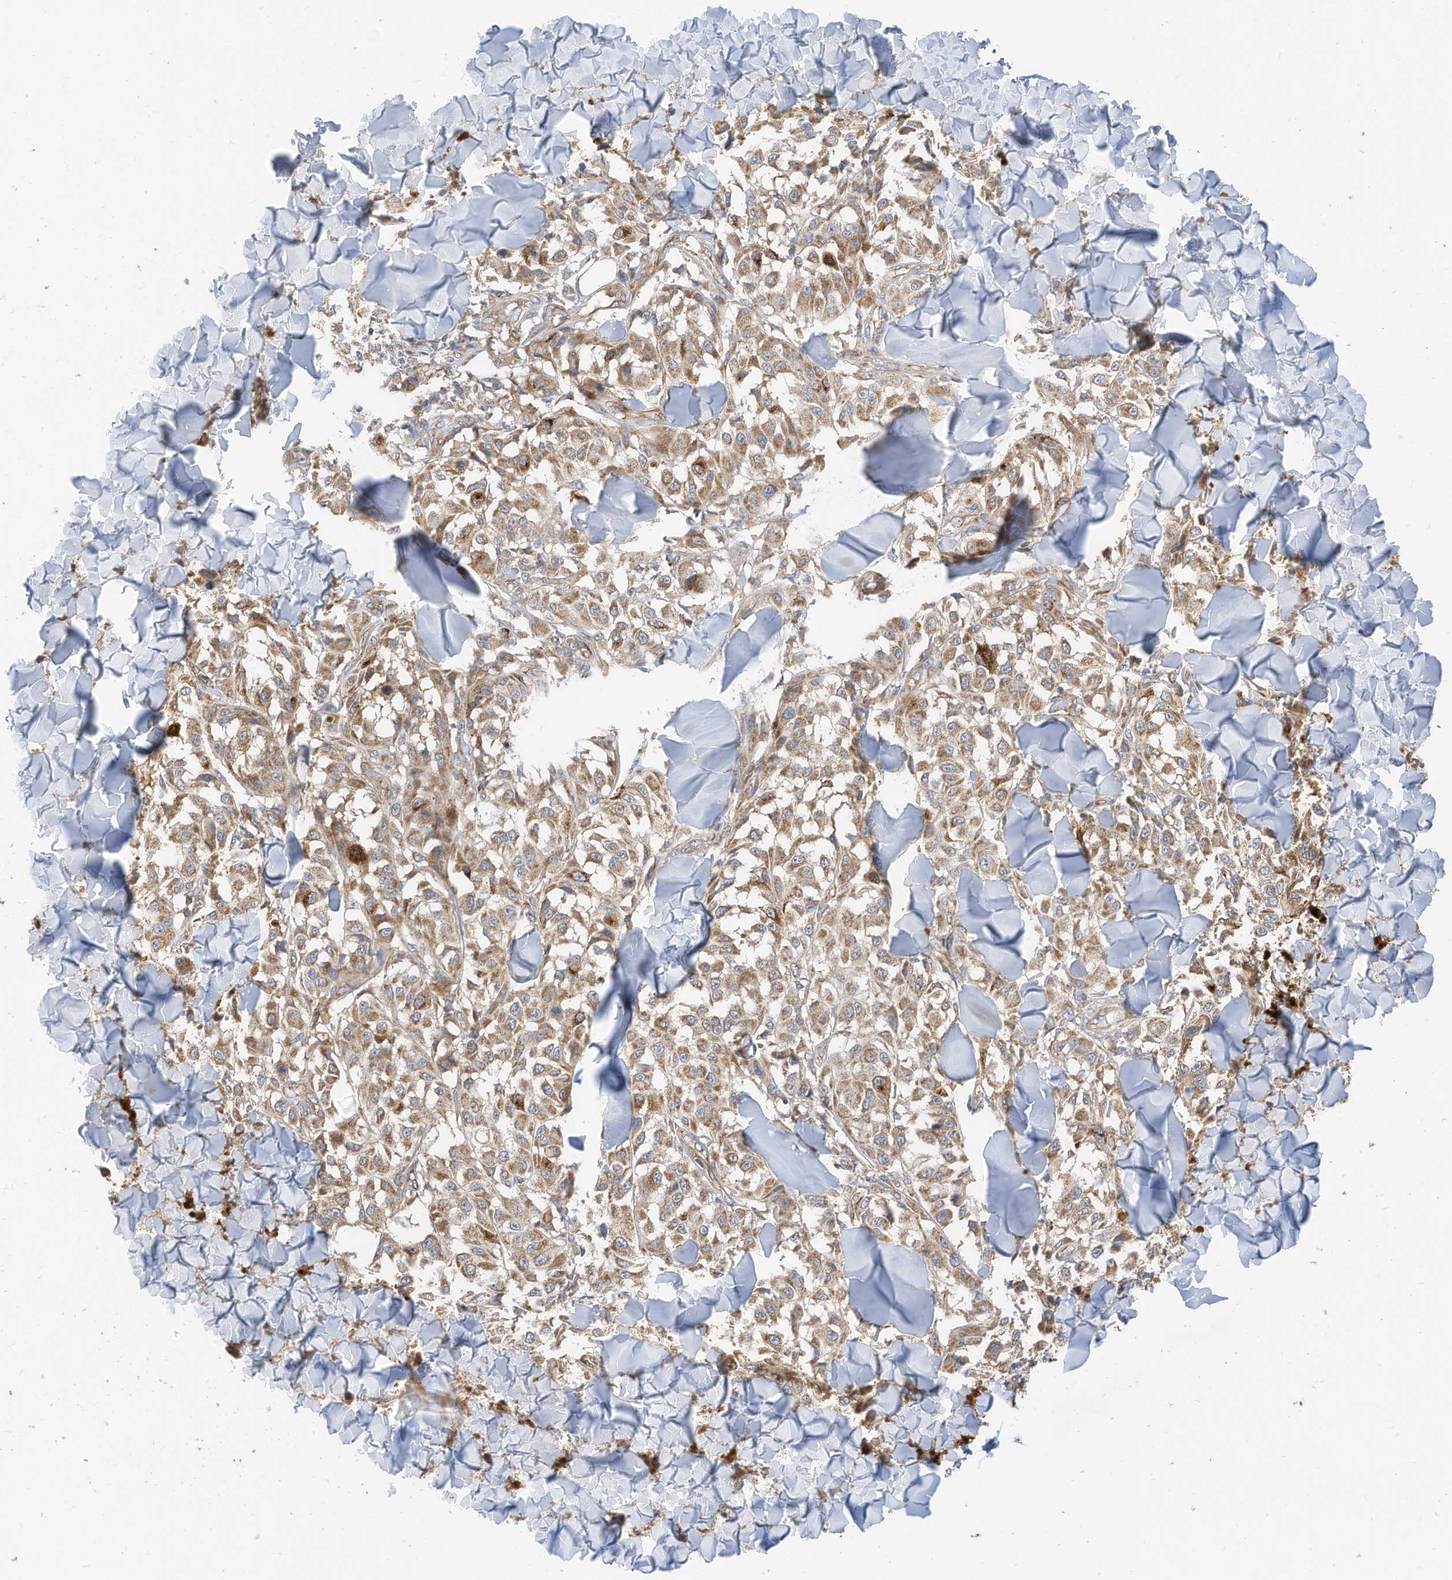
{"staining": {"intensity": "moderate", "quantity": ">75%", "location": "cytoplasmic/membranous"}, "tissue": "melanoma", "cell_type": "Tumor cells", "image_type": "cancer", "snomed": [{"axis": "morphology", "description": "Malignant melanoma, NOS"}, {"axis": "topography", "description": "Skin"}], "caption": "Immunohistochemical staining of human malignant melanoma exhibits medium levels of moderate cytoplasmic/membranous staining in approximately >75% of tumor cells. (Brightfield microscopy of DAB IHC at high magnification).", "gene": "METTL6", "patient": {"sex": "female", "age": 64}}